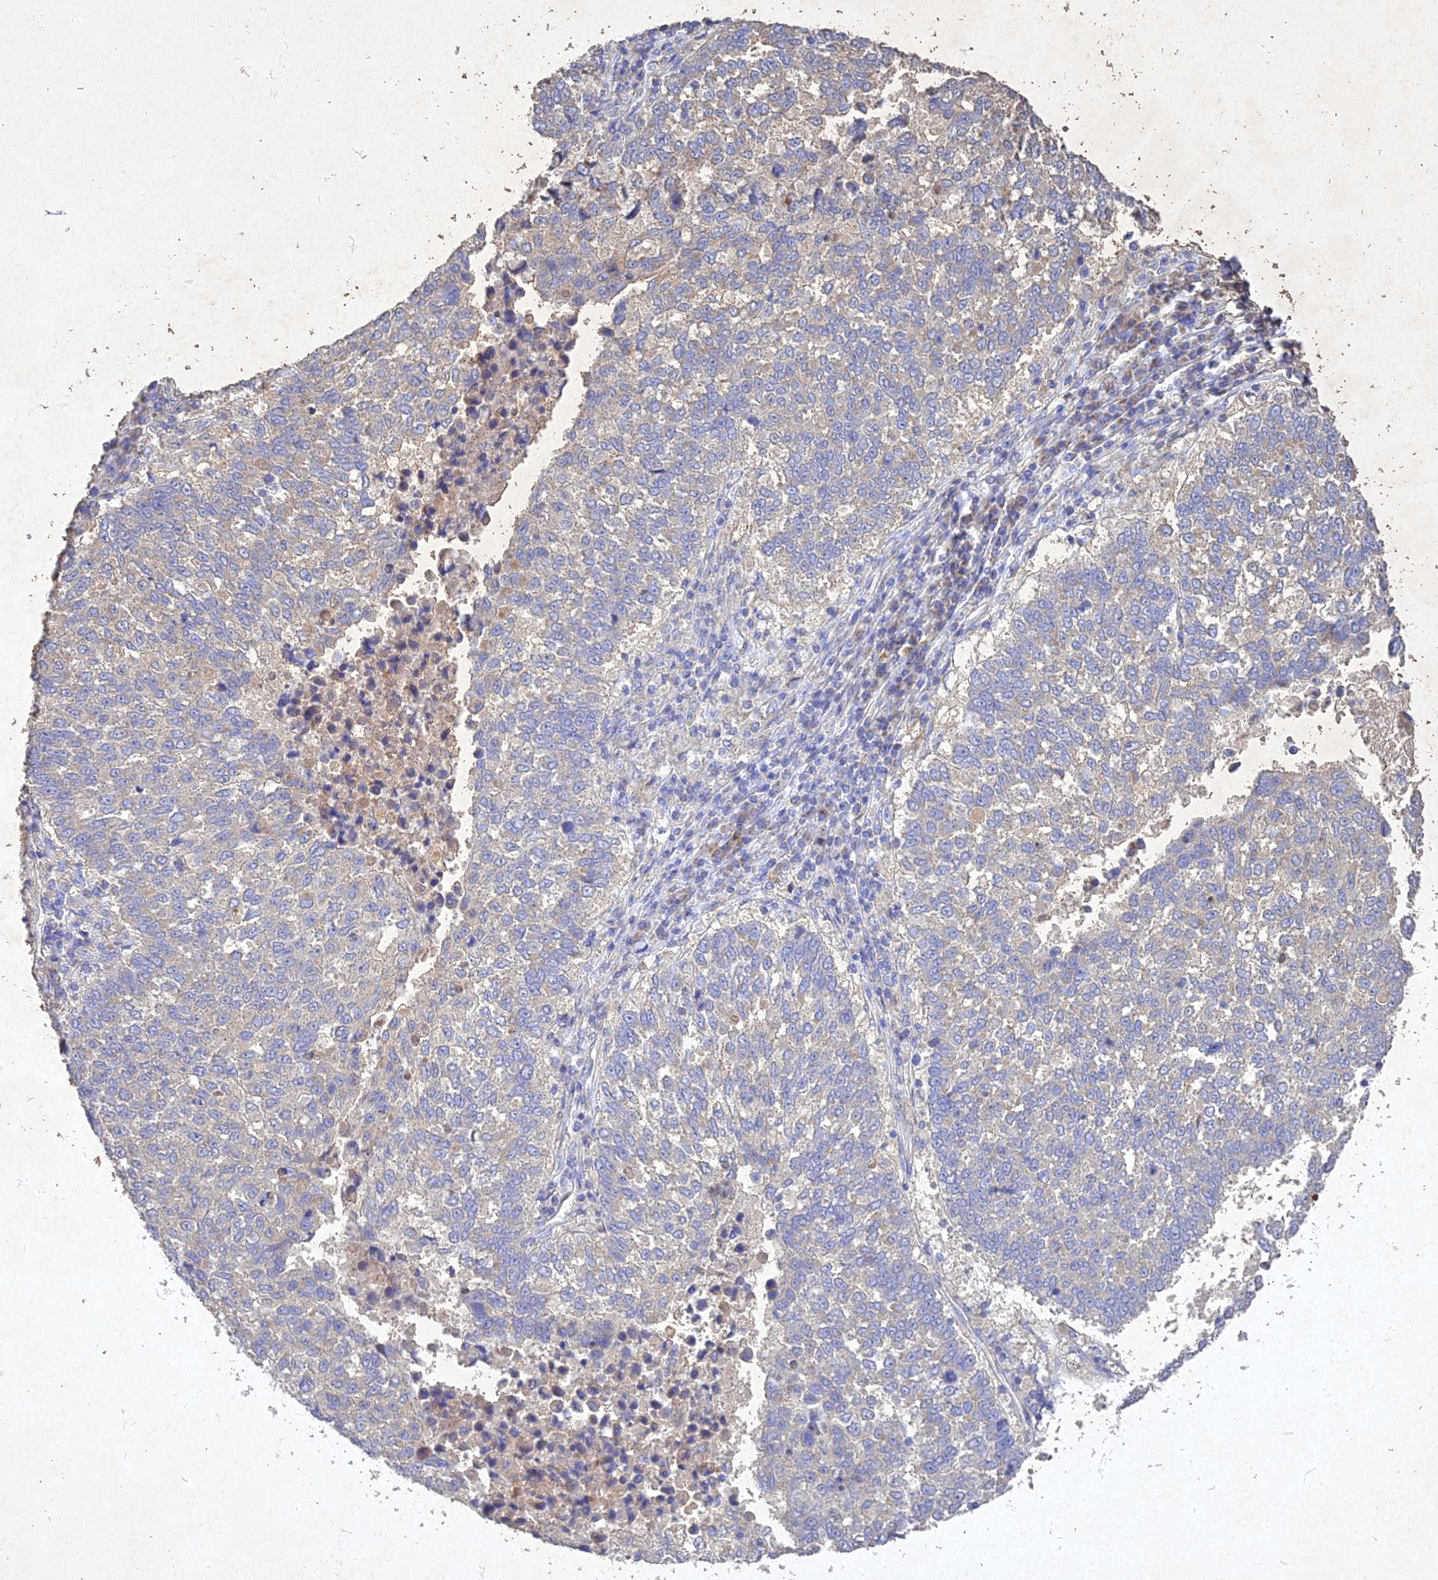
{"staining": {"intensity": "weak", "quantity": "25%-75%", "location": "cytoplasmic/membranous"}, "tissue": "lung cancer", "cell_type": "Tumor cells", "image_type": "cancer", "snomed": [{"axis": "morphology", "description": "Squamous cell carcinoma, NOS"}, {"axis": "topography", "description": "Lung"}], "caption": "Lung cancer stained with a brown dye exhibits weak cytoplasmic/membranous positive expression in about 25%-75% of tumor cells.", "gene": "NDUFV1", "patient": {"sex": "male", "age": 73}}